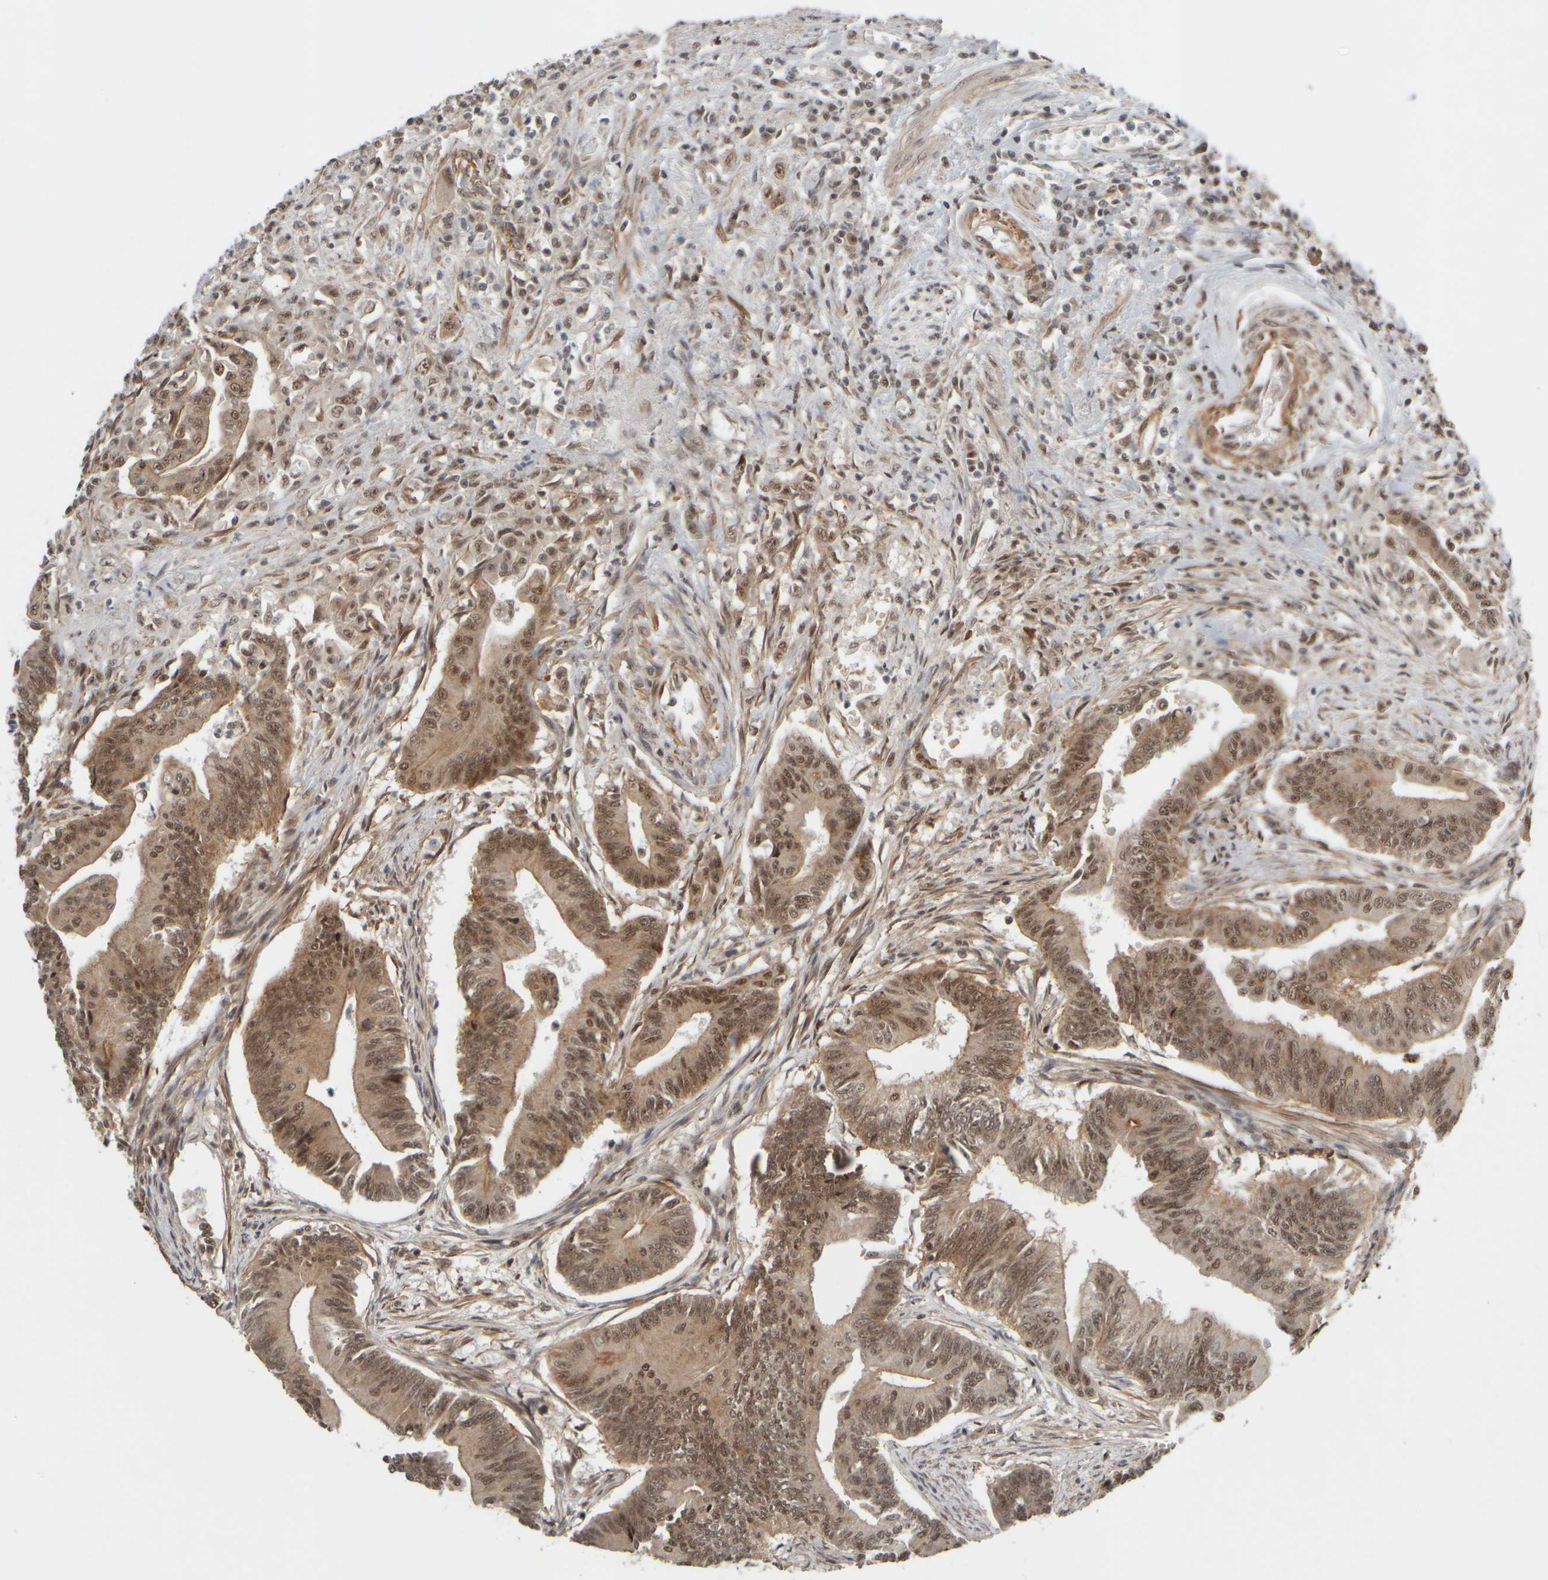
{"staining": {"intensity": "moderate", "quantity": ">75%", "location": "cytoplasmic/membranous,nuclear"}, "tissue": "colorectal cancer", "cell_type": "Tumor cells", "image_type": "cancer", "snomed": [{"axis": "morphology", "description": "Adenoma, NOS"}, {"axis": "morphology", "description": "Adenocarcinoma, NOS"}, {"axis": "topography", "description": "Colon"}], "caption": "Colorectal adenocarcinoma tissue exhibits moderate cytoplasmic/membranous and nuclear positivity in about >75% of tumor cells", "gene": "SYNRG", "patient": {"sex": "male", "age": 79}}